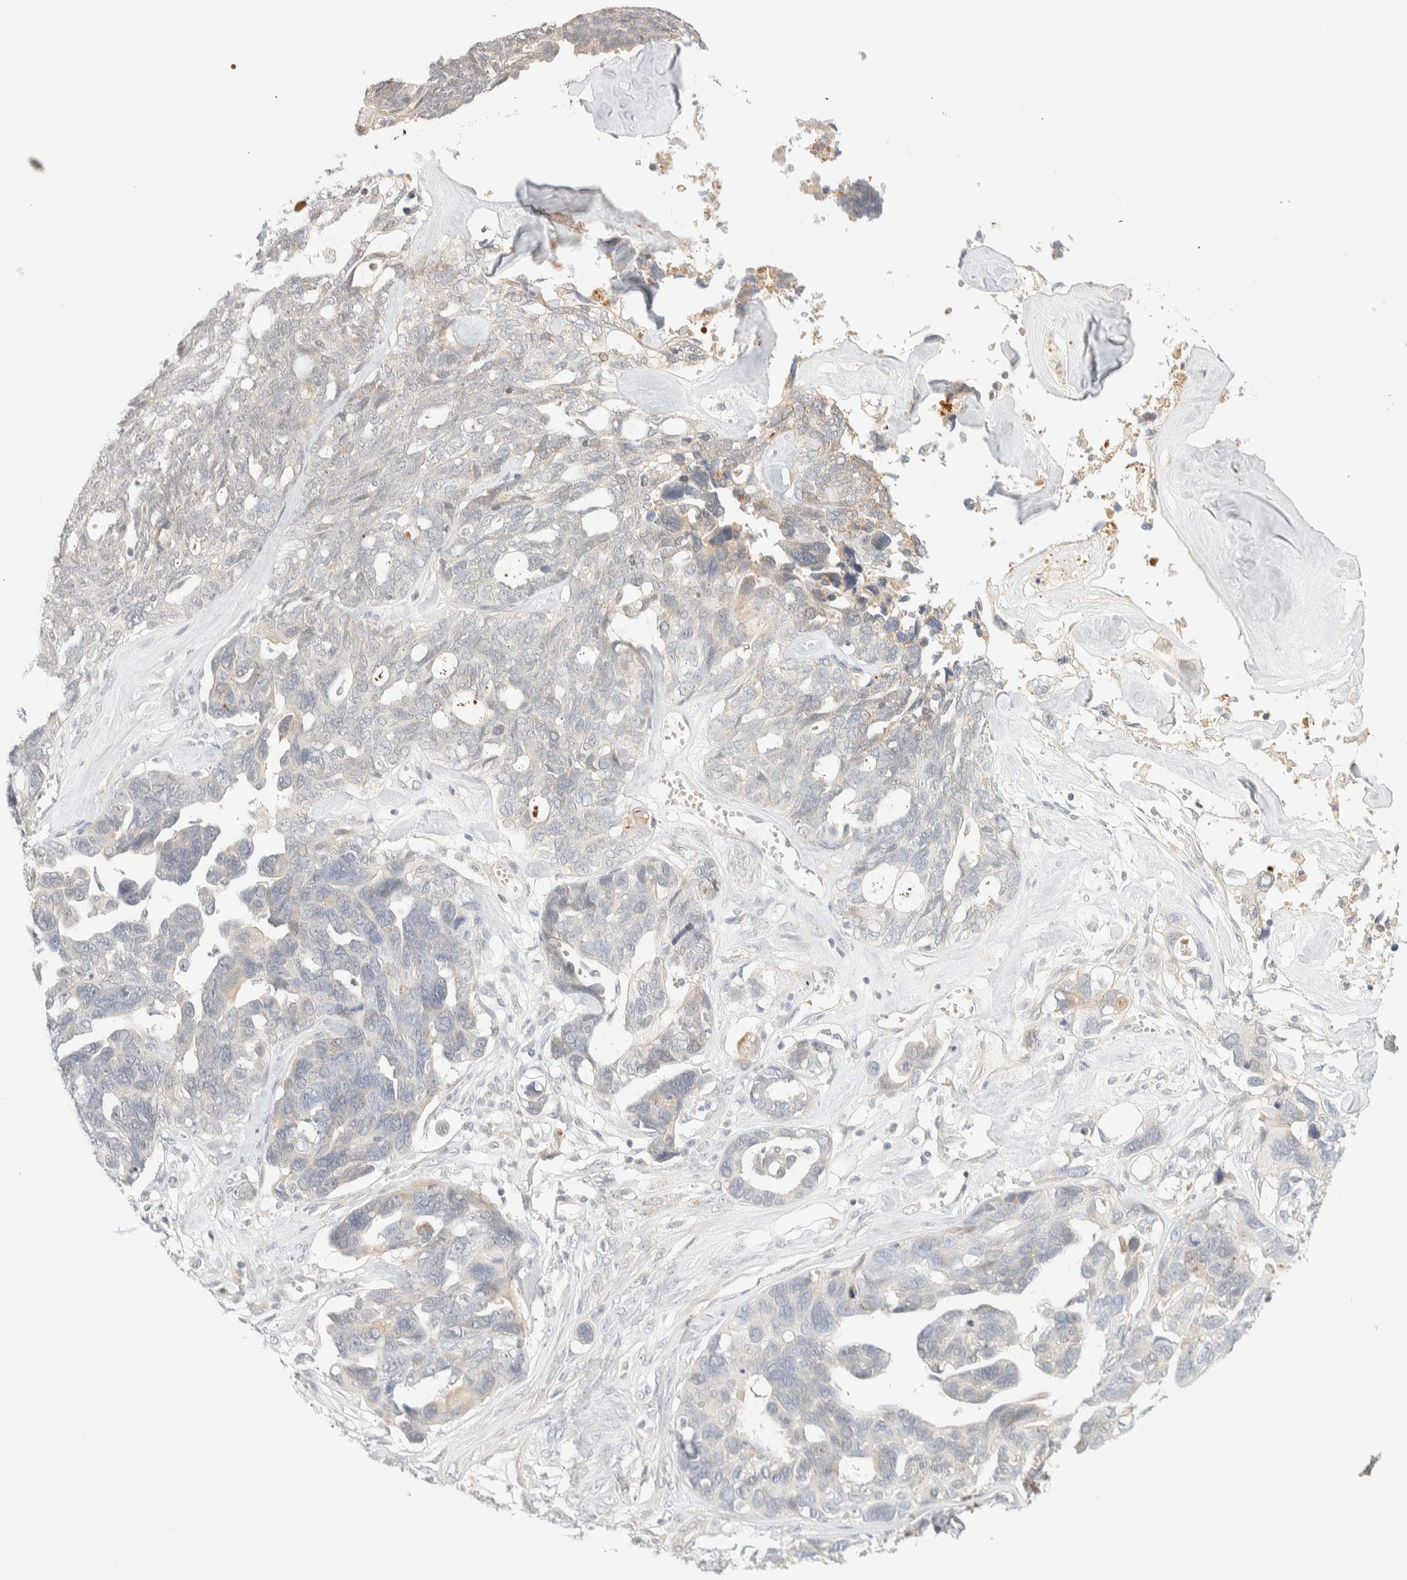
{"staining": {"intensity": "weak", "quantity": "<25%", "location": "cytoplasmic/membranous"}, "tissue": "ovarian cancer", "cell_type": "Tumor cells", "image_type": "cancer", "snomed": [{"axis": "morphology", "description": "Cystadenocarcinoma, serous, NOS"}, {"axis": "topography", "description": "Ovary"}], "caption": "IHC image of neoplastic tissue: ovarian serous cystadenocarcinoma stained with DAB (3,3'-diaminobenzidine) displays no significant protein expression in tumor cells.", "gene": "TNK1", "patient": {"sex": "female", "age": 79}}